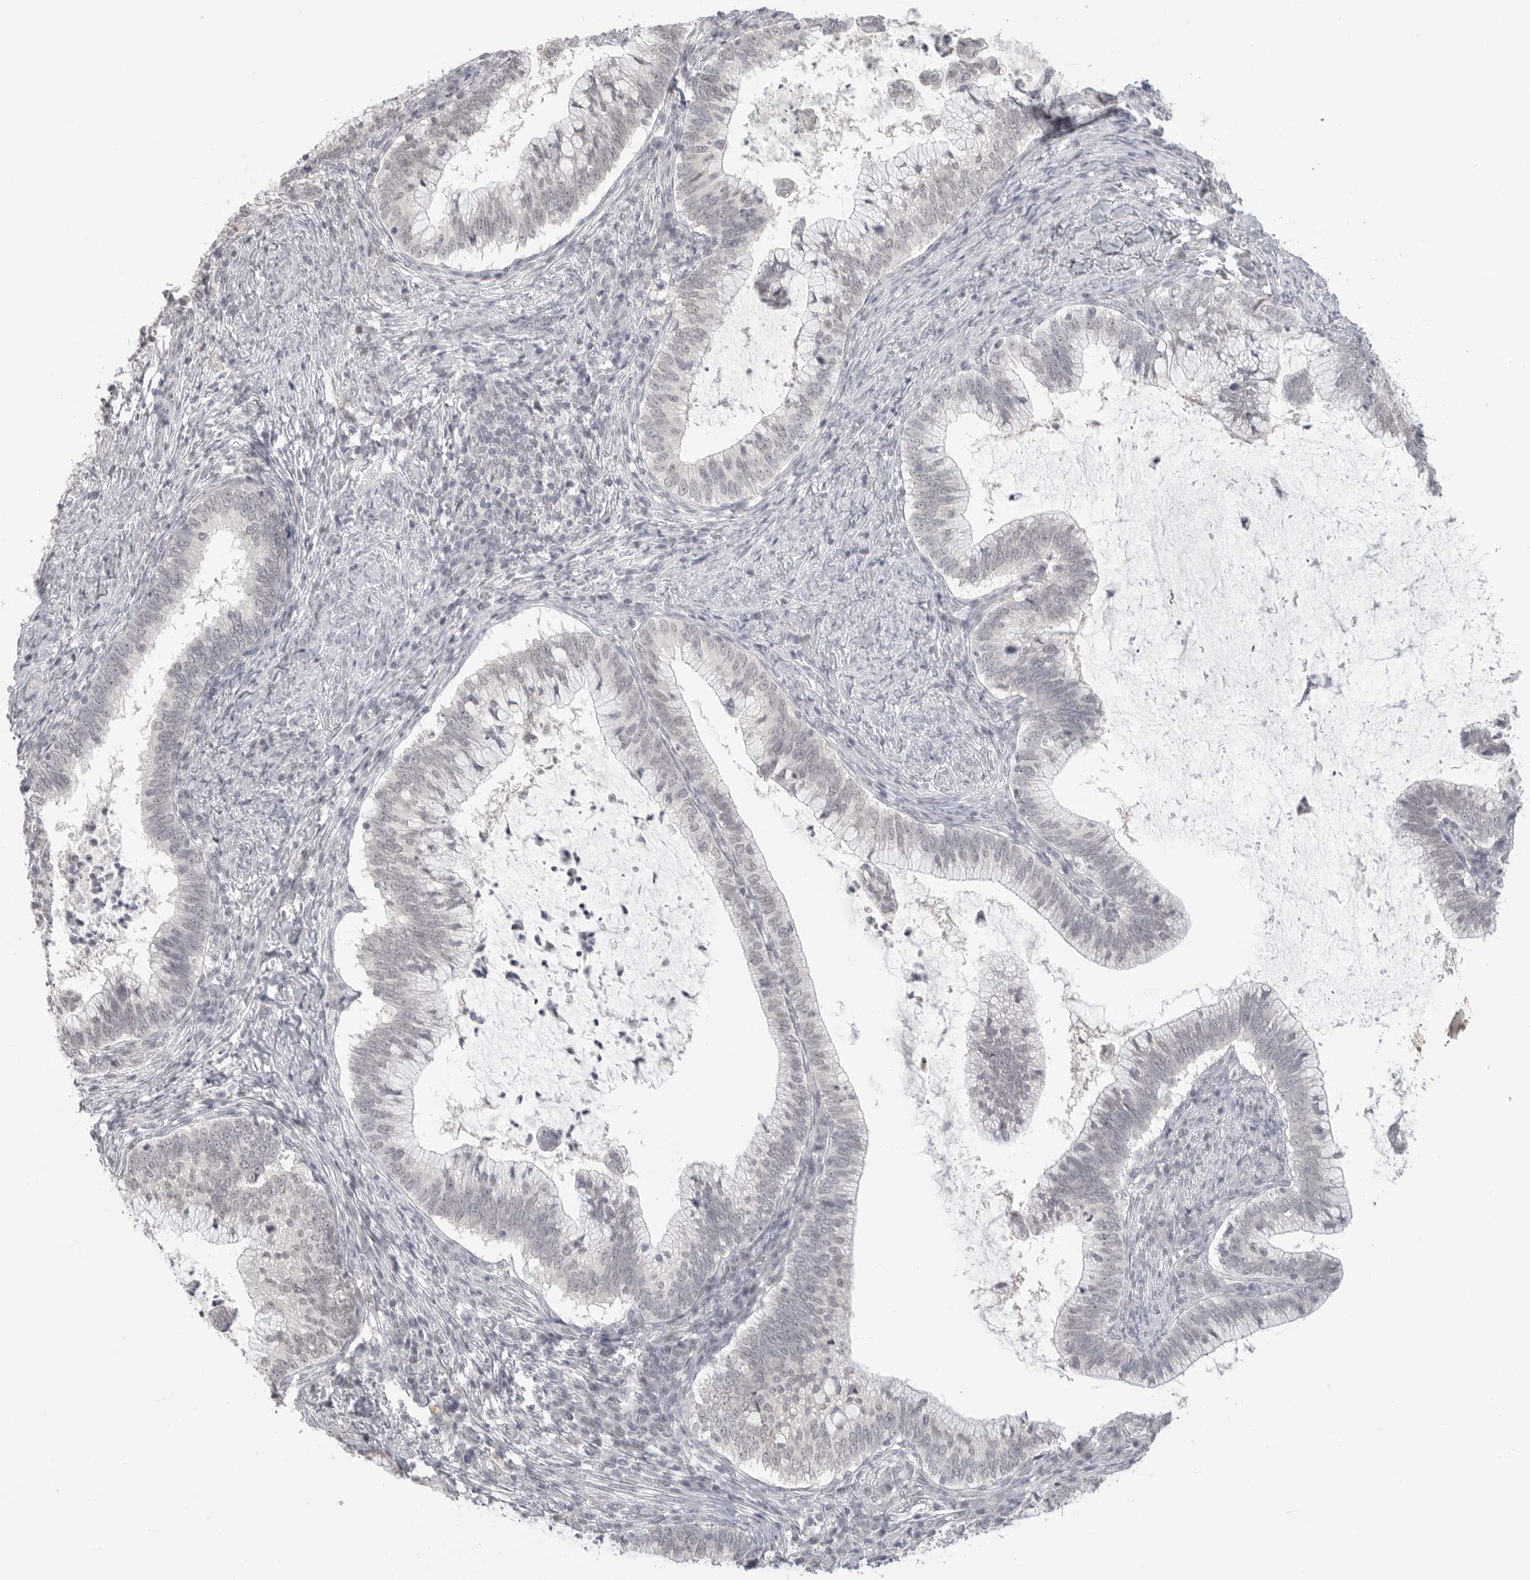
{"staining": {"intensity": "negative", "quantity": "none", "location": "none"}, "tissue": "cervical cancer", "cell_type": "Tumor cells", "image_type": "cancer", "snomed": [{"axis": "morphology", "description": "Adenocarcinoma, NOS"}, {"axis": "topography", "description": "Cervix"}], "caption": "Tumor cells are negative for brown protein staining in cervical cancer (adenocarcinoma). (DAB immunohistochemistry (IHC) visualized using brightfield microscopy, high magnification).", "gene": "KLK11", "patient": {"sex": "female", "age": 36}}